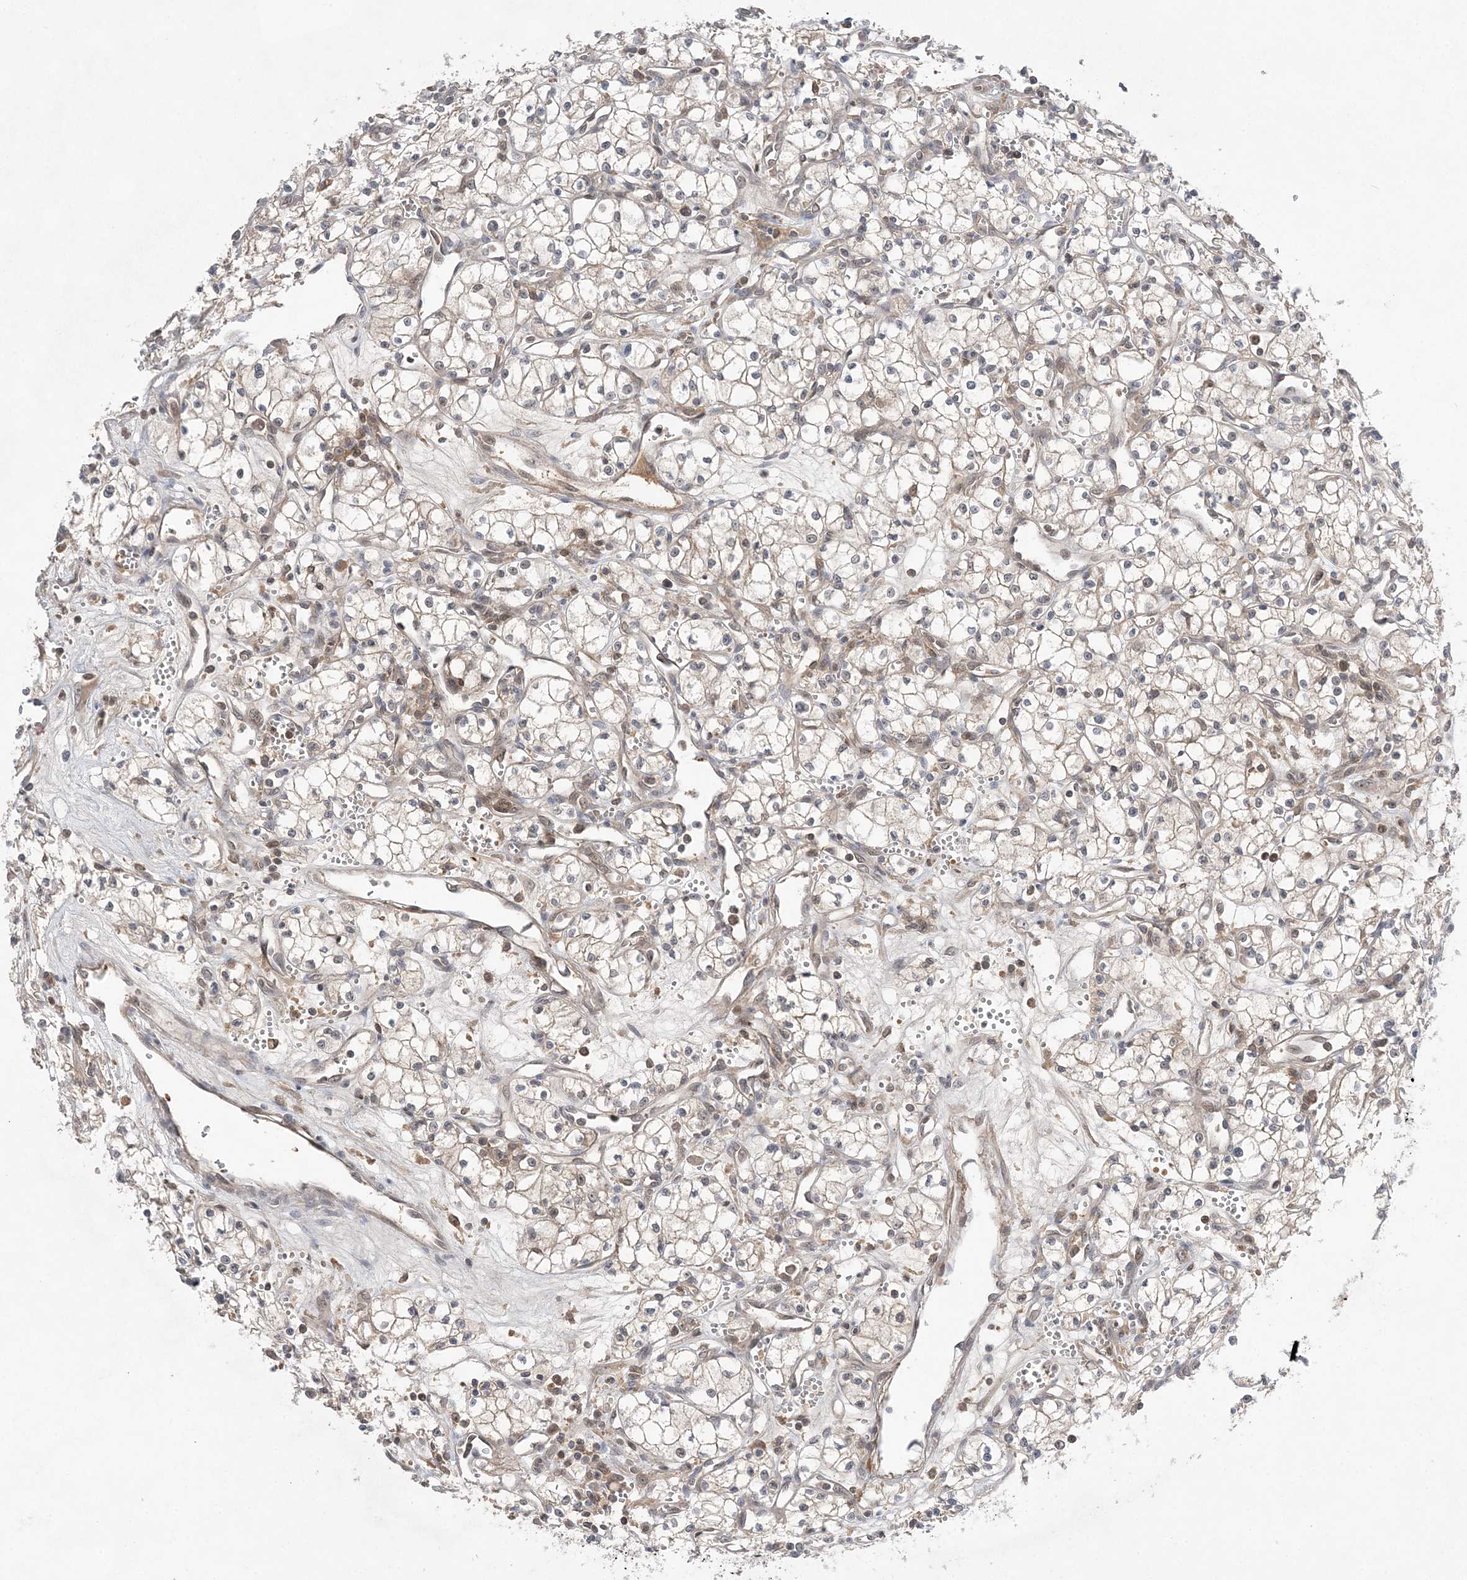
{"staining": {"intensity": "negative", "quantity": "none", "location": "none"}, "tissue": "renal cancer", "cell_type": "Tumor cells", "image_type": "cancer", "snomed": [{"axis": "morphology", "description": "Adenocarcinoma, NOS"}, {"axis": "topography", "description": "Kidney"}], "caption": "There is no significant positivity in tumor cells of renal adenocarcinoma.", "gene": "TMEM132B", "patient": {"sex": "male", "age": 59}}